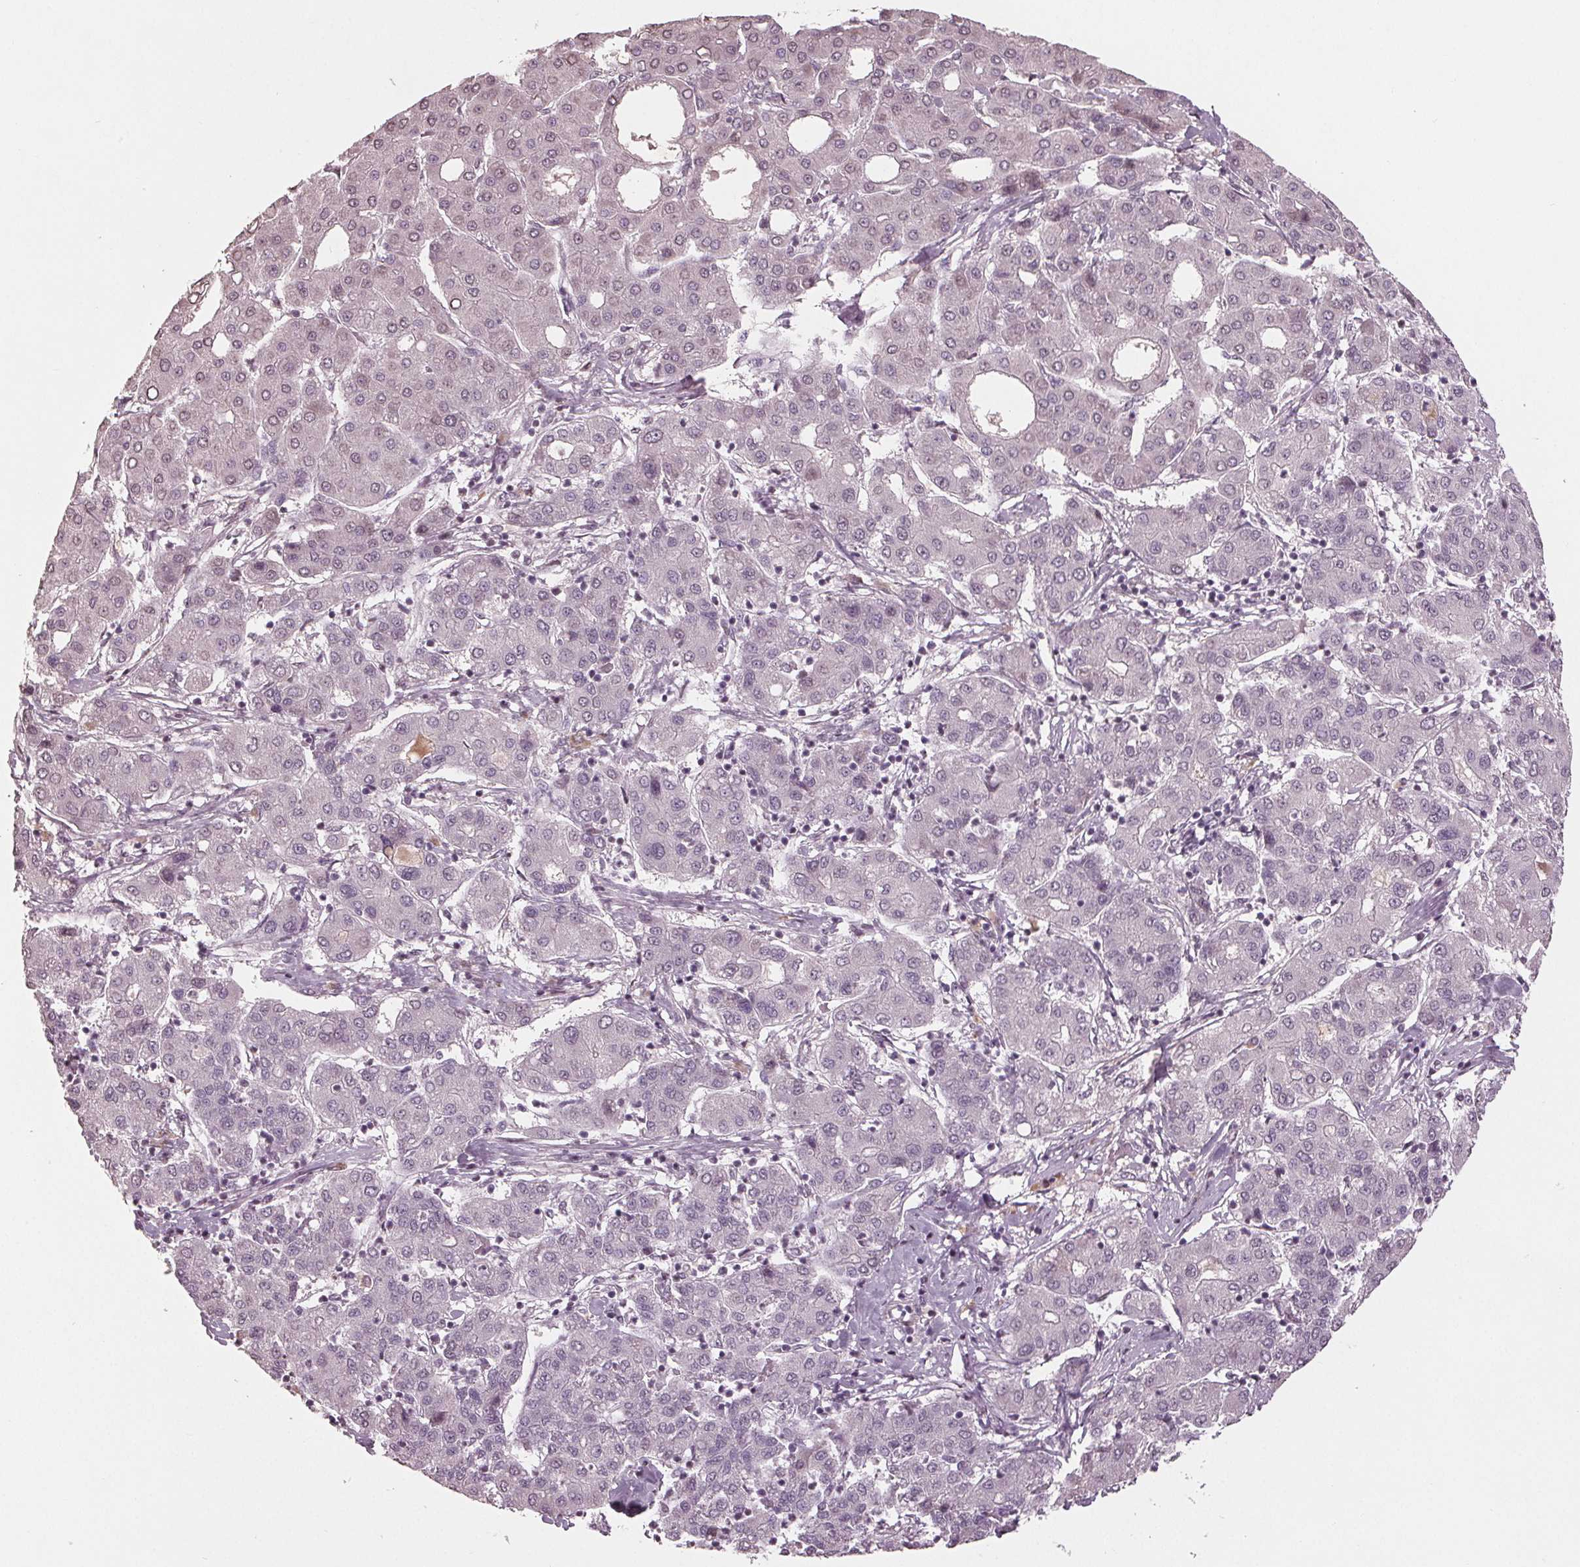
{"staining": {"intensity": "negative", "quantity": "none", "location": "none"}, "tissue": "liver cancer", "cell_type": "Tumor cells", "image_type": "cancer", "snomed": [{"axis": "morphology", "description": "Carcinoma, Hepatocellular, NOS"}, {"axis": "topography", "description": "Liver"}], "caption": "Tumor cells show no significant protein expression in hepatocellular carcinoma (liver).", "gene": "CXCL16", "patient": {"sex": "male", "age": 65}}